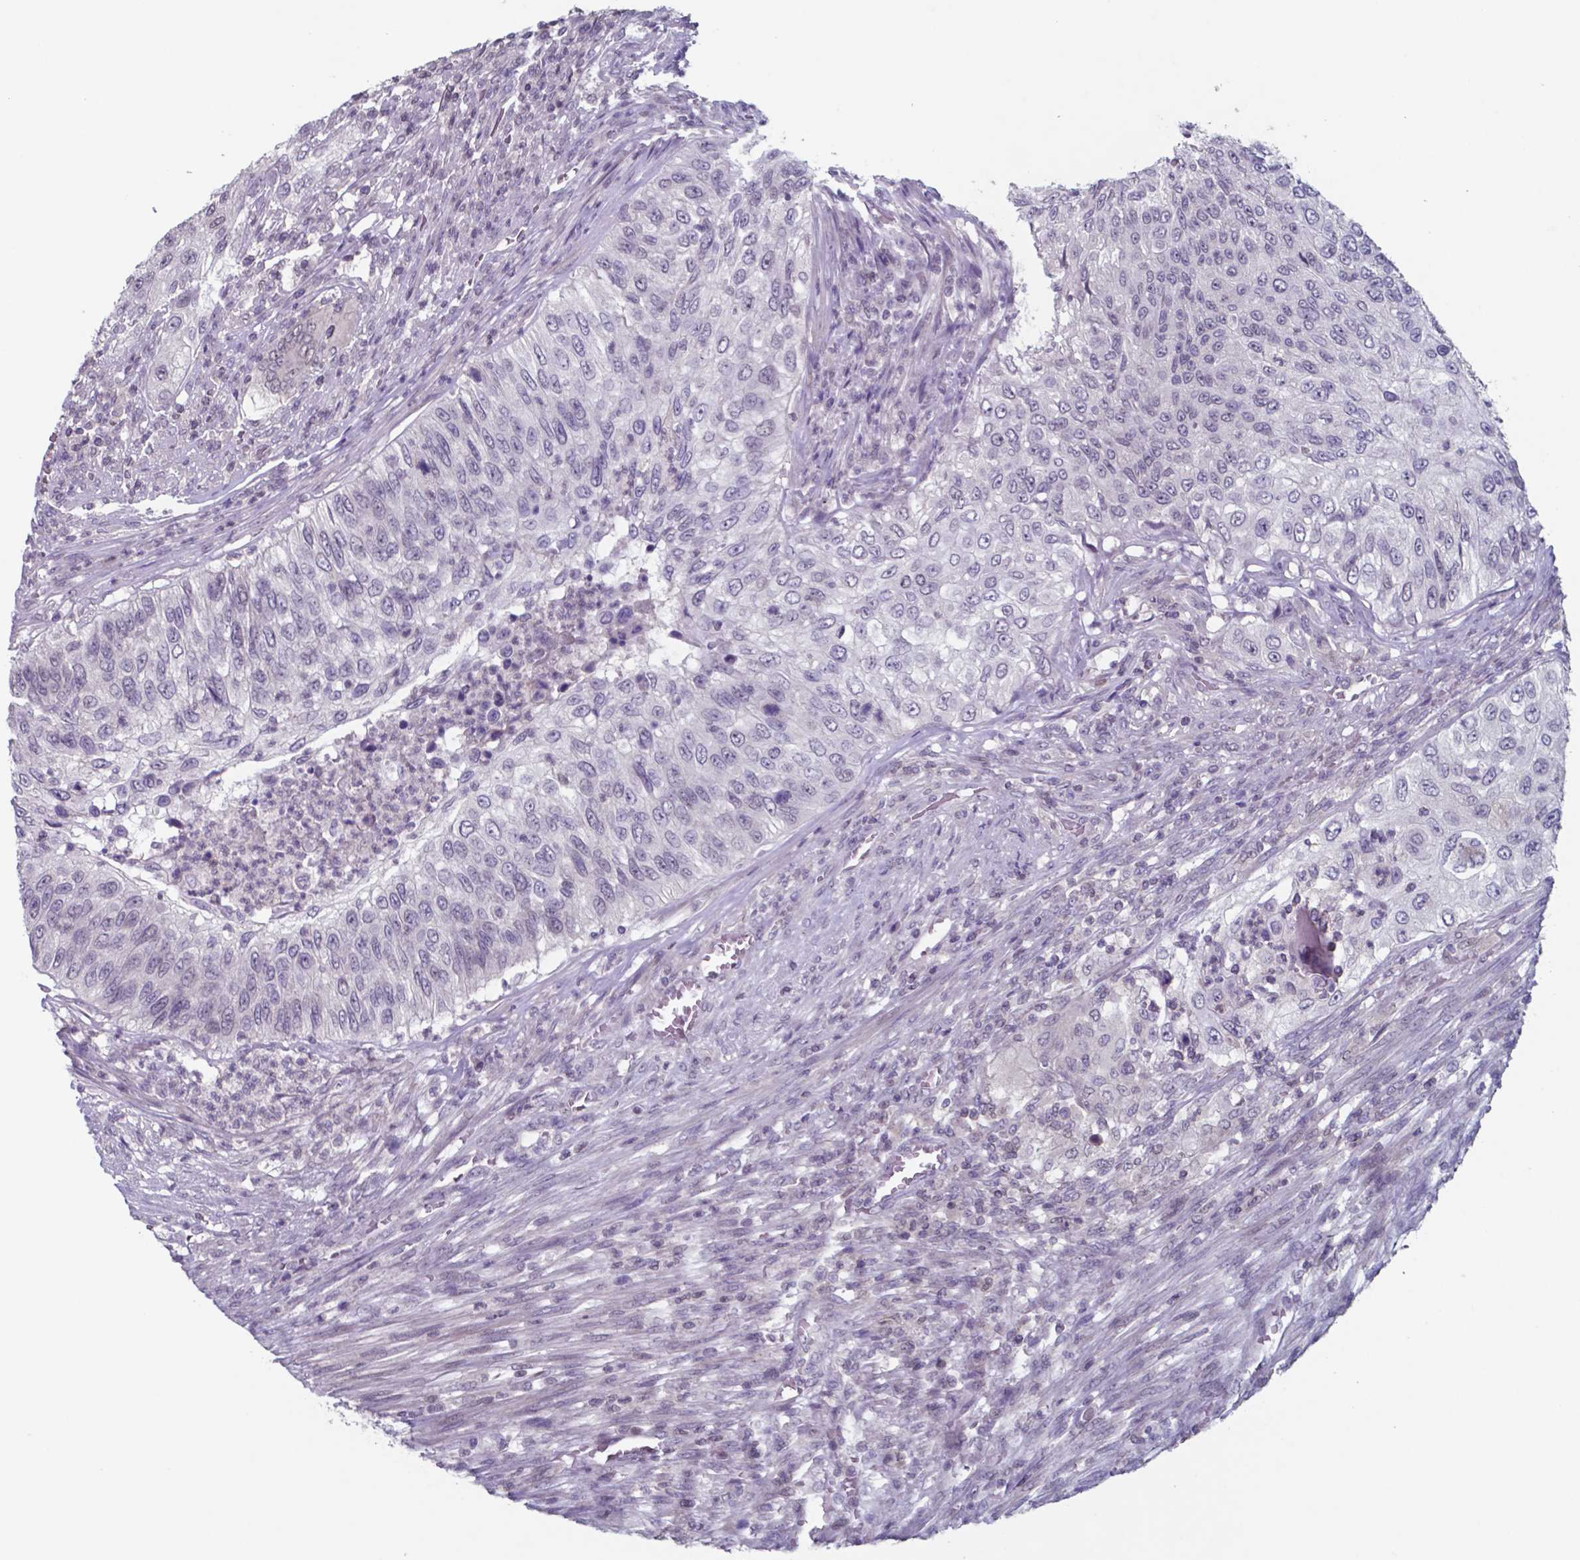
{"staining": {"intensity": "negative", "quantity": "none", "location": "none"}, "tissue": "urothelial cancer", "cell_type": "Tumor cells", "image_type": "cancer", "snomed": [{"axis": "morphology", "description": "Urothelial carcinoma, High grade"}, {"axis": "topography", "description": "Urinary bladder"}], "caption": "High magnification brightfield microscopy of high-grade urothelial carcinoma stained with DAB (3,3'-diaminobenzidine) (brown) and counterstained with hematoxylin (blue): tumor cells show no significant staining.", "gene": "TDP2", "patient": {"sex": "female", "age": 60}}